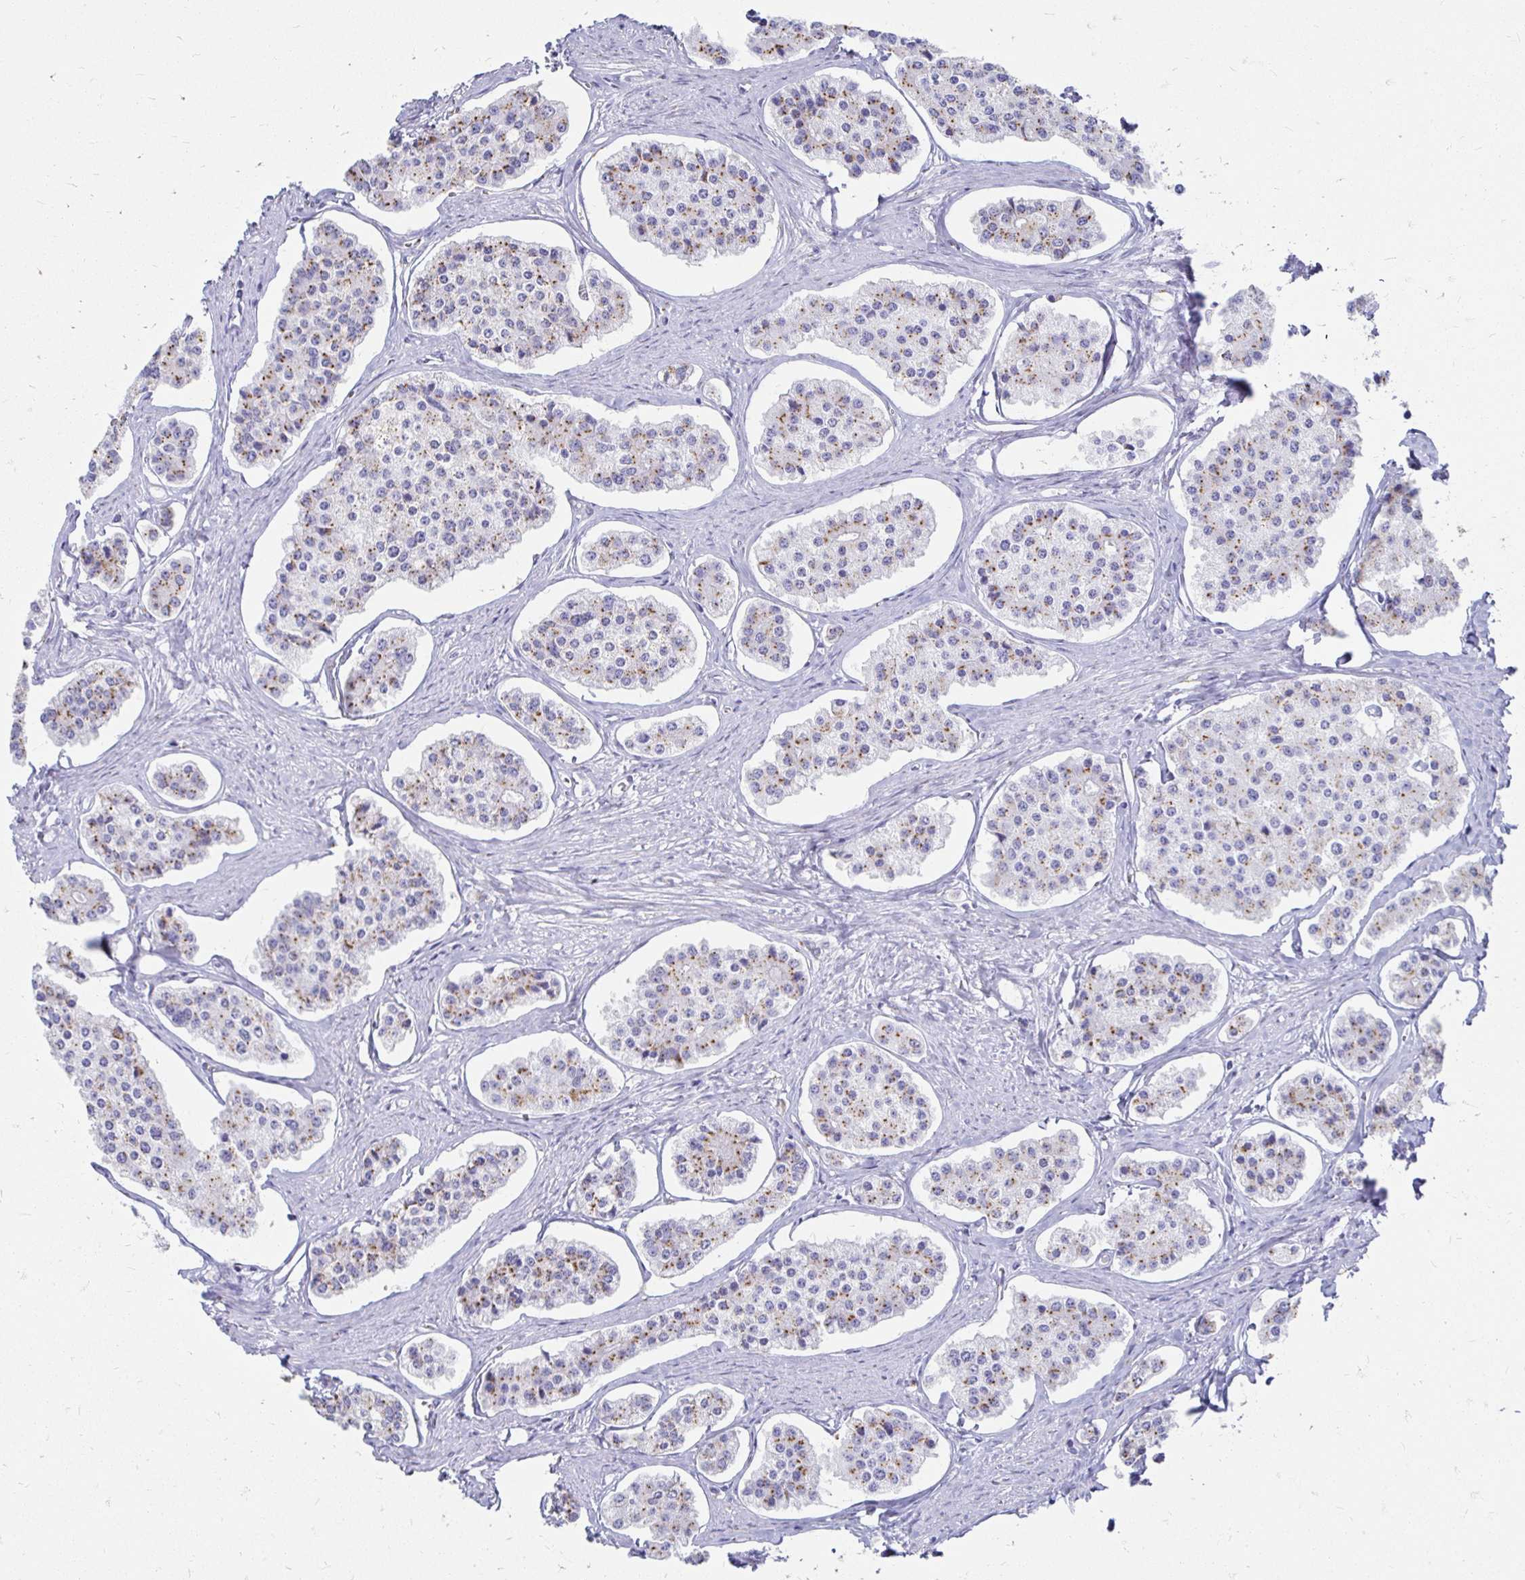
{"staining": {"intensity": "moderate", "quantity": "25%-75%", "location": "cytoplasmic/membranous"}, "tissue": "carcinoid", "cell_type": "Tumor cells", "image_type": "cancer", "snomed": [{"axis": "morphology", "description": "Carcinoid, malignant, NOS"}, {"axis": "topography", "description": "Small intestine"}], "caption": "The micrograph displays immunohistochemical staining of carcinoid. There is moderate cytoplasmic/membranous positivity is present in about 25%-75% of tumor cells. (IHC, brightfield microscopy, high magnification).", "gene": "PAGE4", "patient": {"sex": "female", "age": 65}}